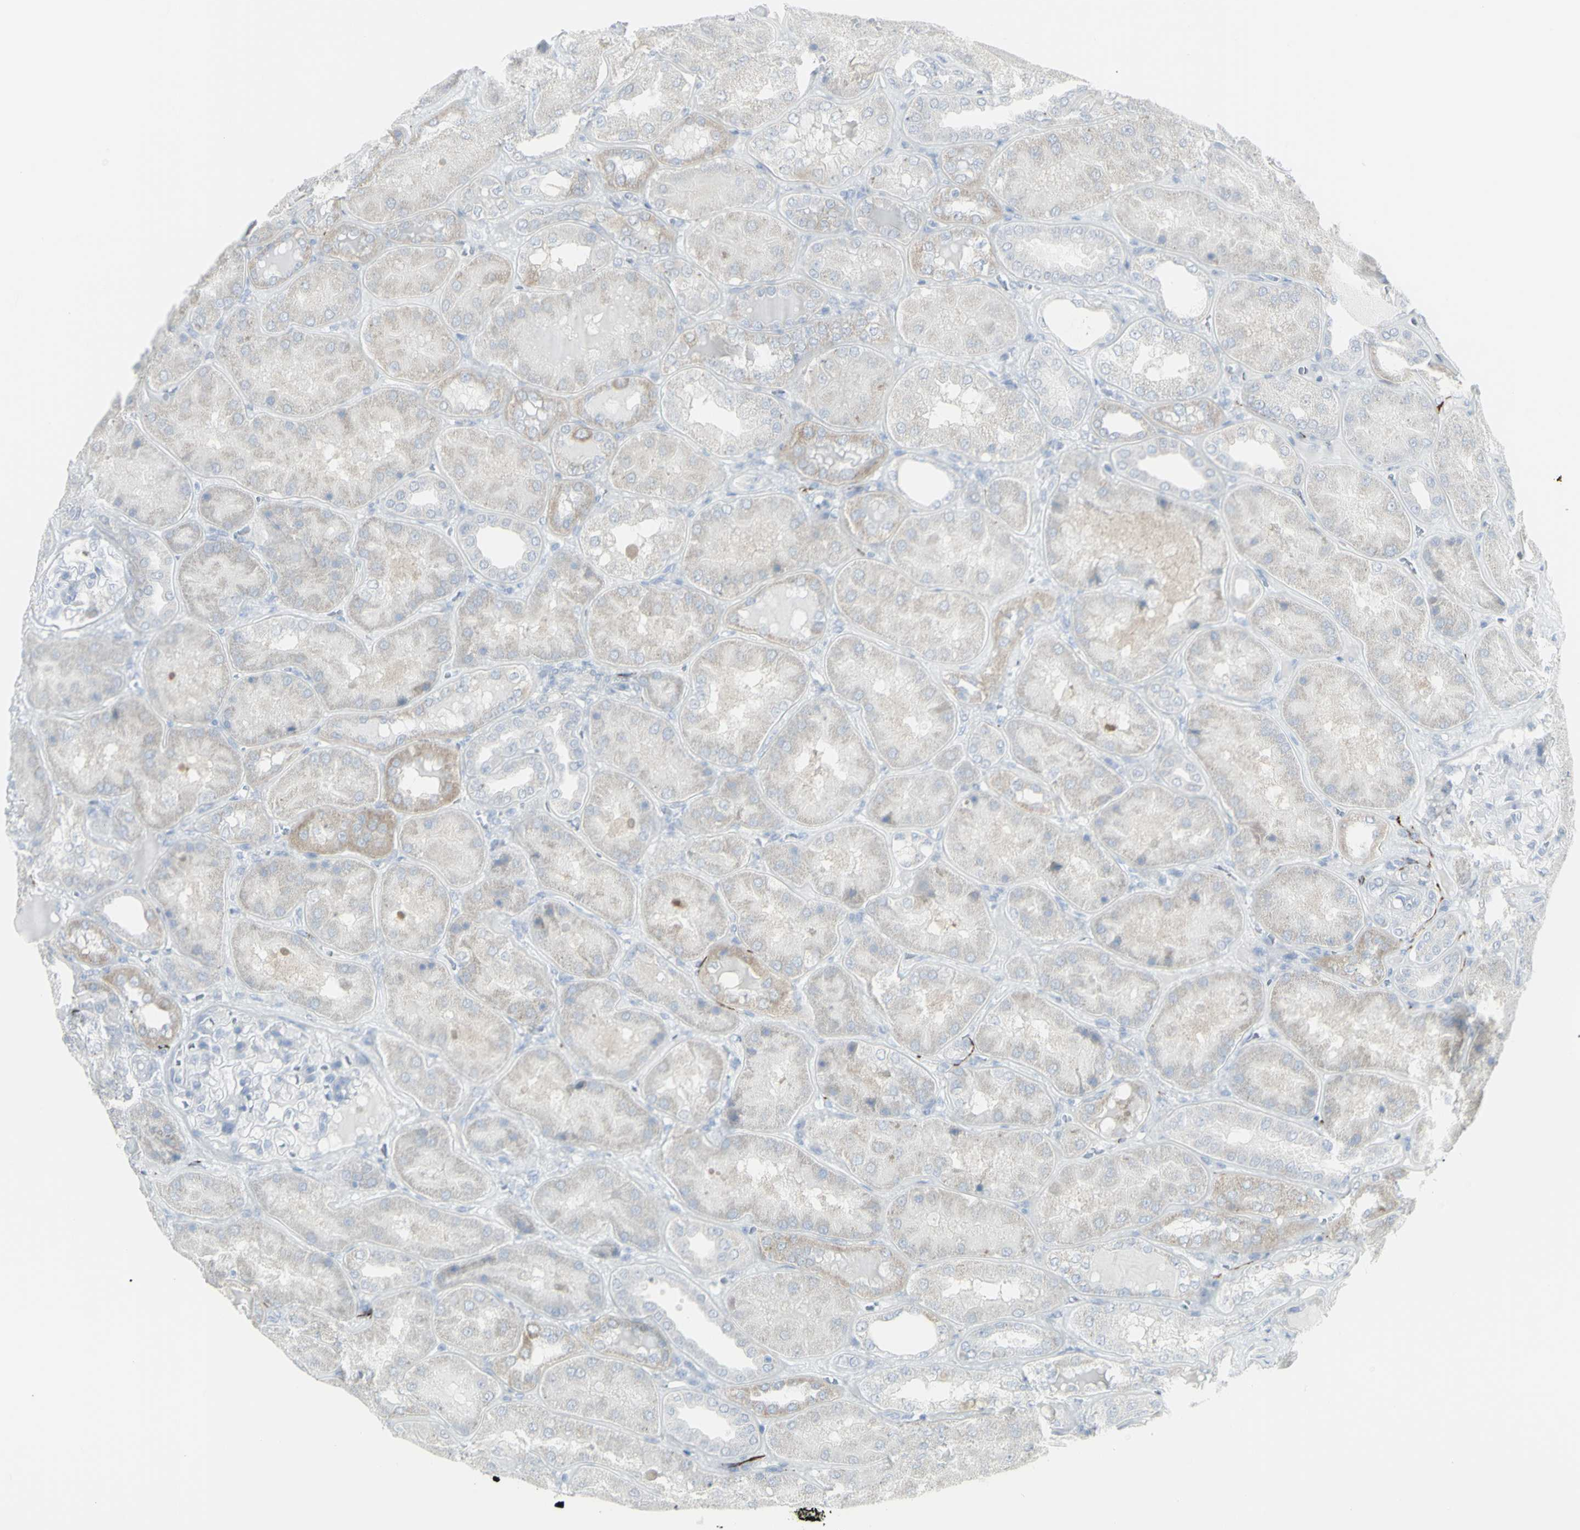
{"staining": {"intensity": "negative", "quantity": "none", "location": "none"}, "tissue": "kidney", "cell_type": "Cells in glomeruli", "image_type": "normal", "snomed": [{"axis": "morphology", "description": "Normal tissue, NOS"}, {"axis": "topography", "description": "Kidney"}], "caption": "IHC histopathology image of normal kidney stained for a protein (brown), which exhibits no positivity in cells in glomeruli. (IHC, brightfield microscopy, high magnification).", "gene": "ENSG00000198211", "patient": {"sex": "female", "age": 56}}